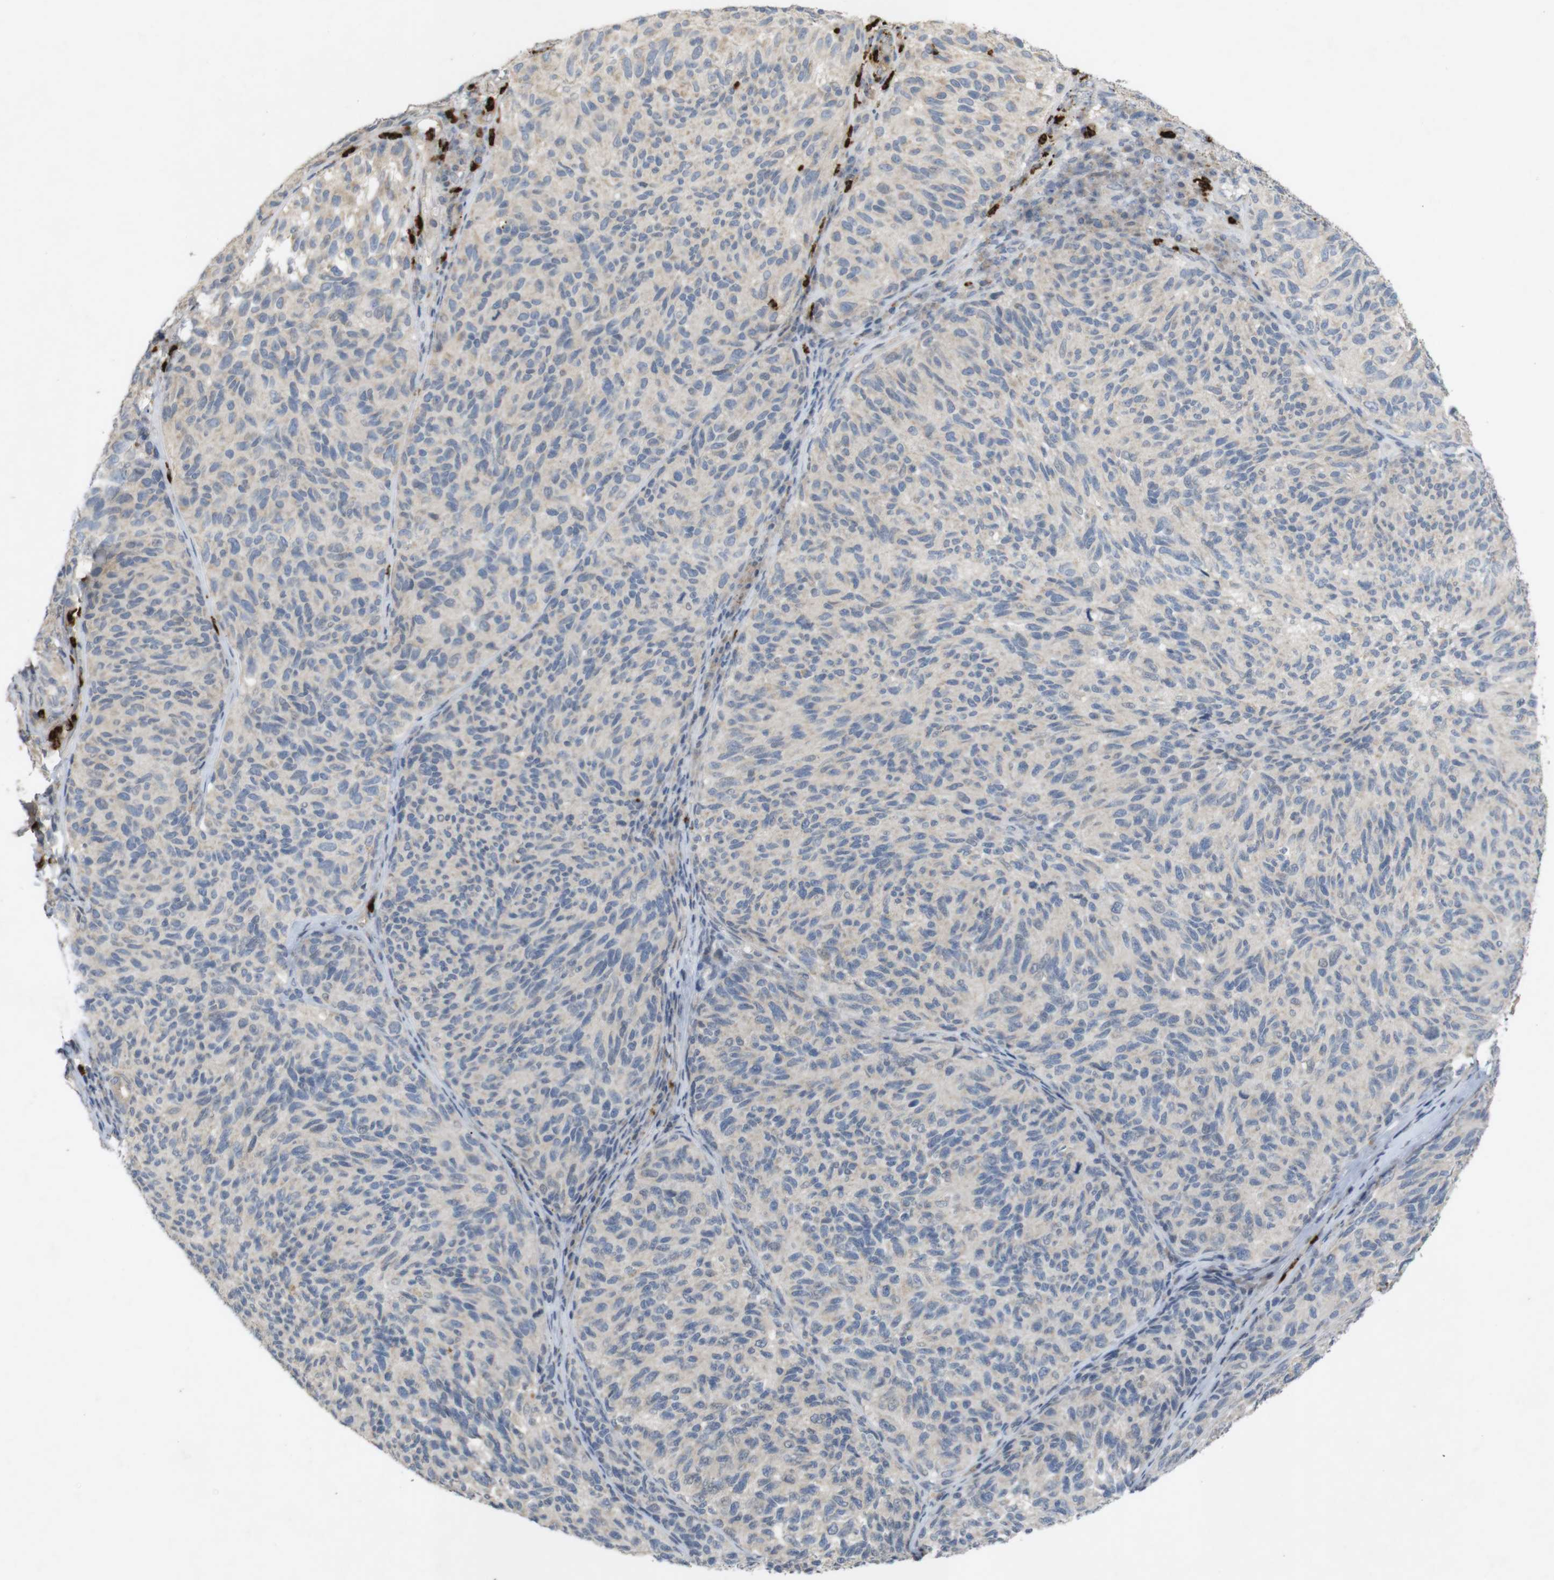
{"staining": {"intensity": "negative", "quantity": "none", "location": "none"}, "tissue": "melanoma", "cell_type": "Tumor cells", "image_type": "cancer", "snomed": [{"axis": "morphology", "description": "Malignant melanoma, NOS"}, {"axis": "topography", "description": "Skin"}], "caption": "Tumor cells are negative for protein expression in human malignant melanoma.", "gene": "TSPAN14", "patient": {"sex": "female", "age": 73}}